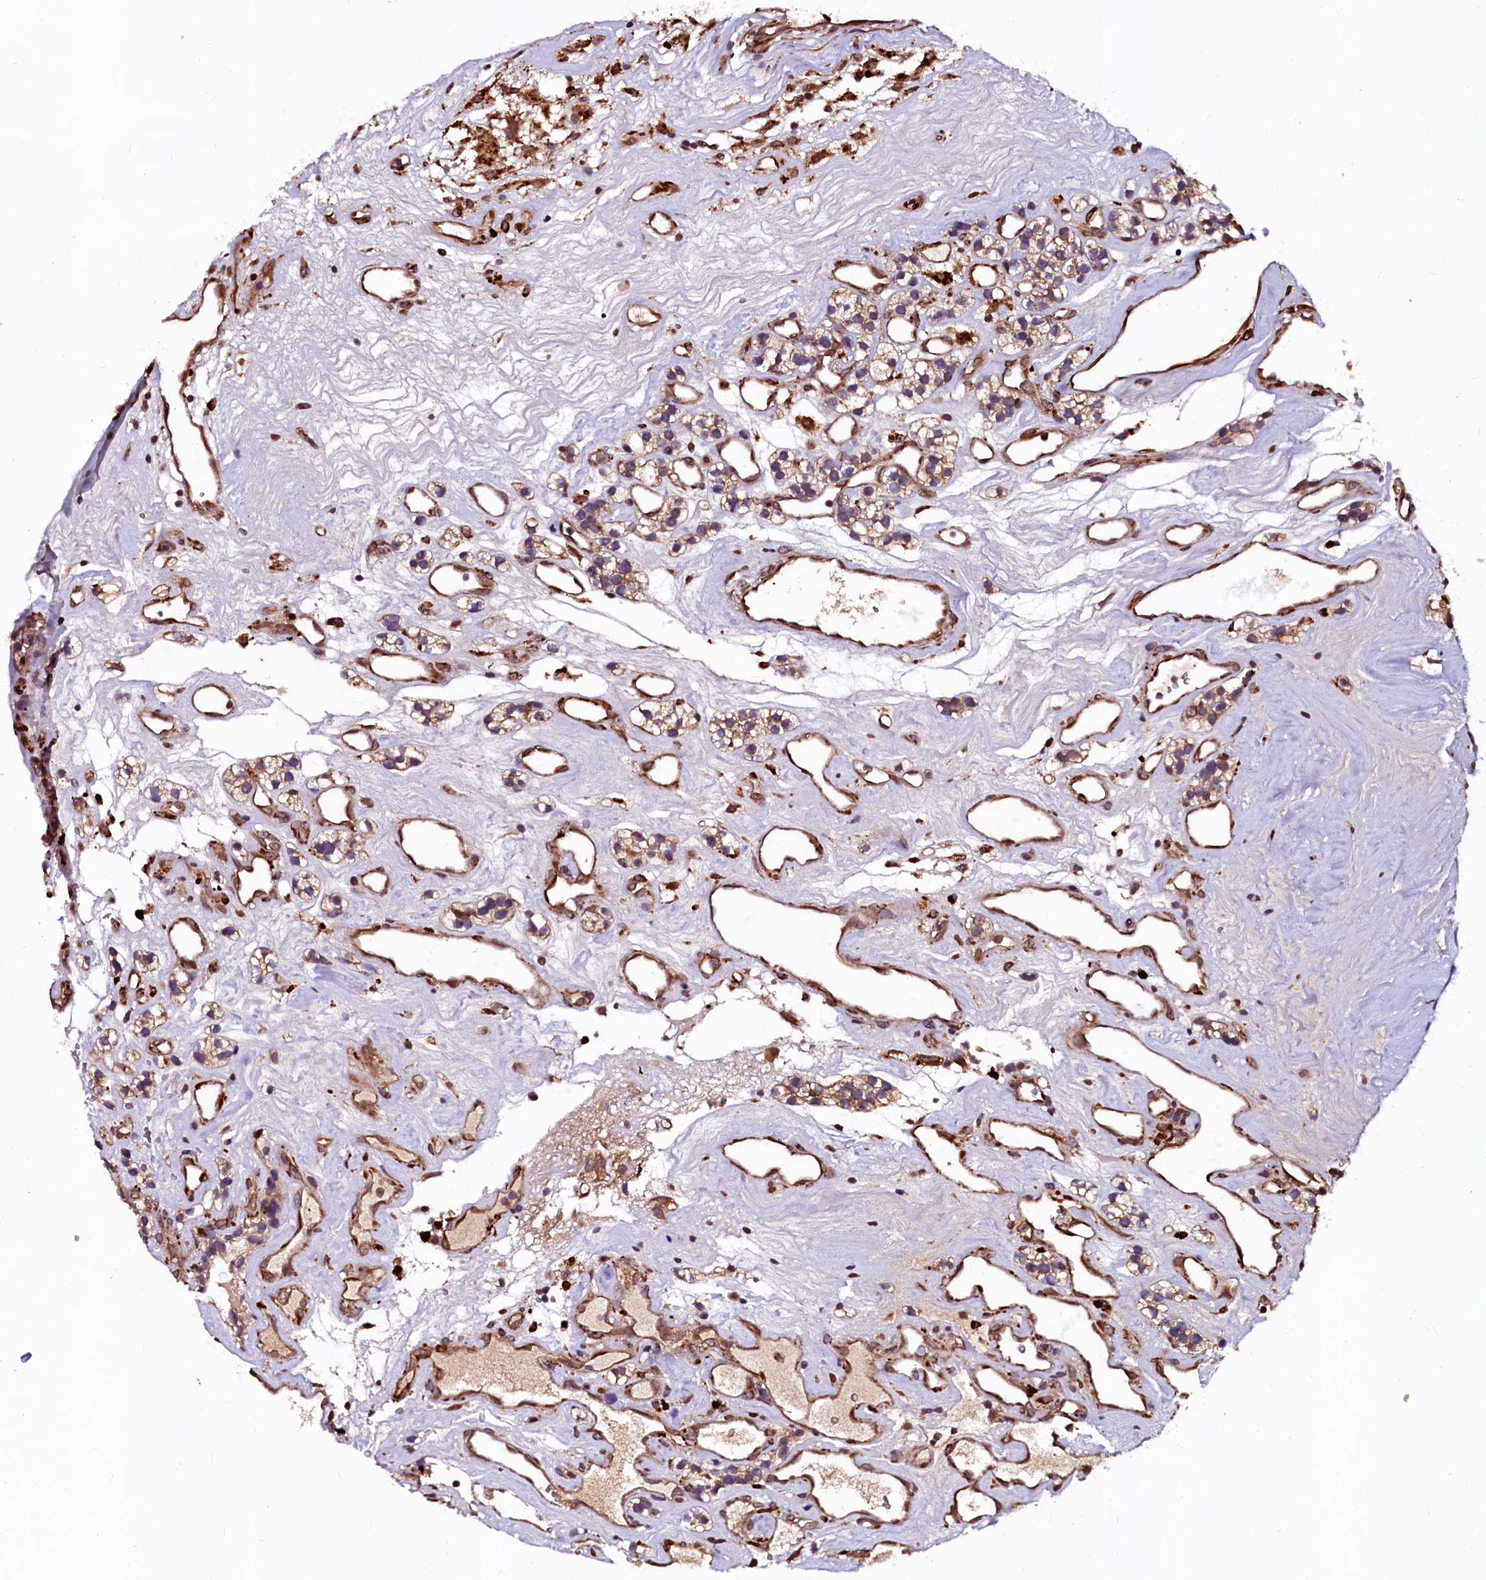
{"staining": {"intensity": "moderate", "quantity": "<25%", "location": "cytoplasmic/membranous"}, "tissue": "renal cancer", "cell_type": "Tumor cells", "image_type": "cancer", "snomed": [{"axis": "morphology", "description": "Adenocarcinoma, NOS"}, {"axis": "topography", "description": "Kidney"}], "caption": "There is low levels of moderate cytoplasmic/membranous positivity in tumor cells of renal cancer (adenocarcinoma), as demonstrated by immunohistochemical staining (brown color).", "gene": "N4BP1", "patient": {"sex": "female", "age": 57}}